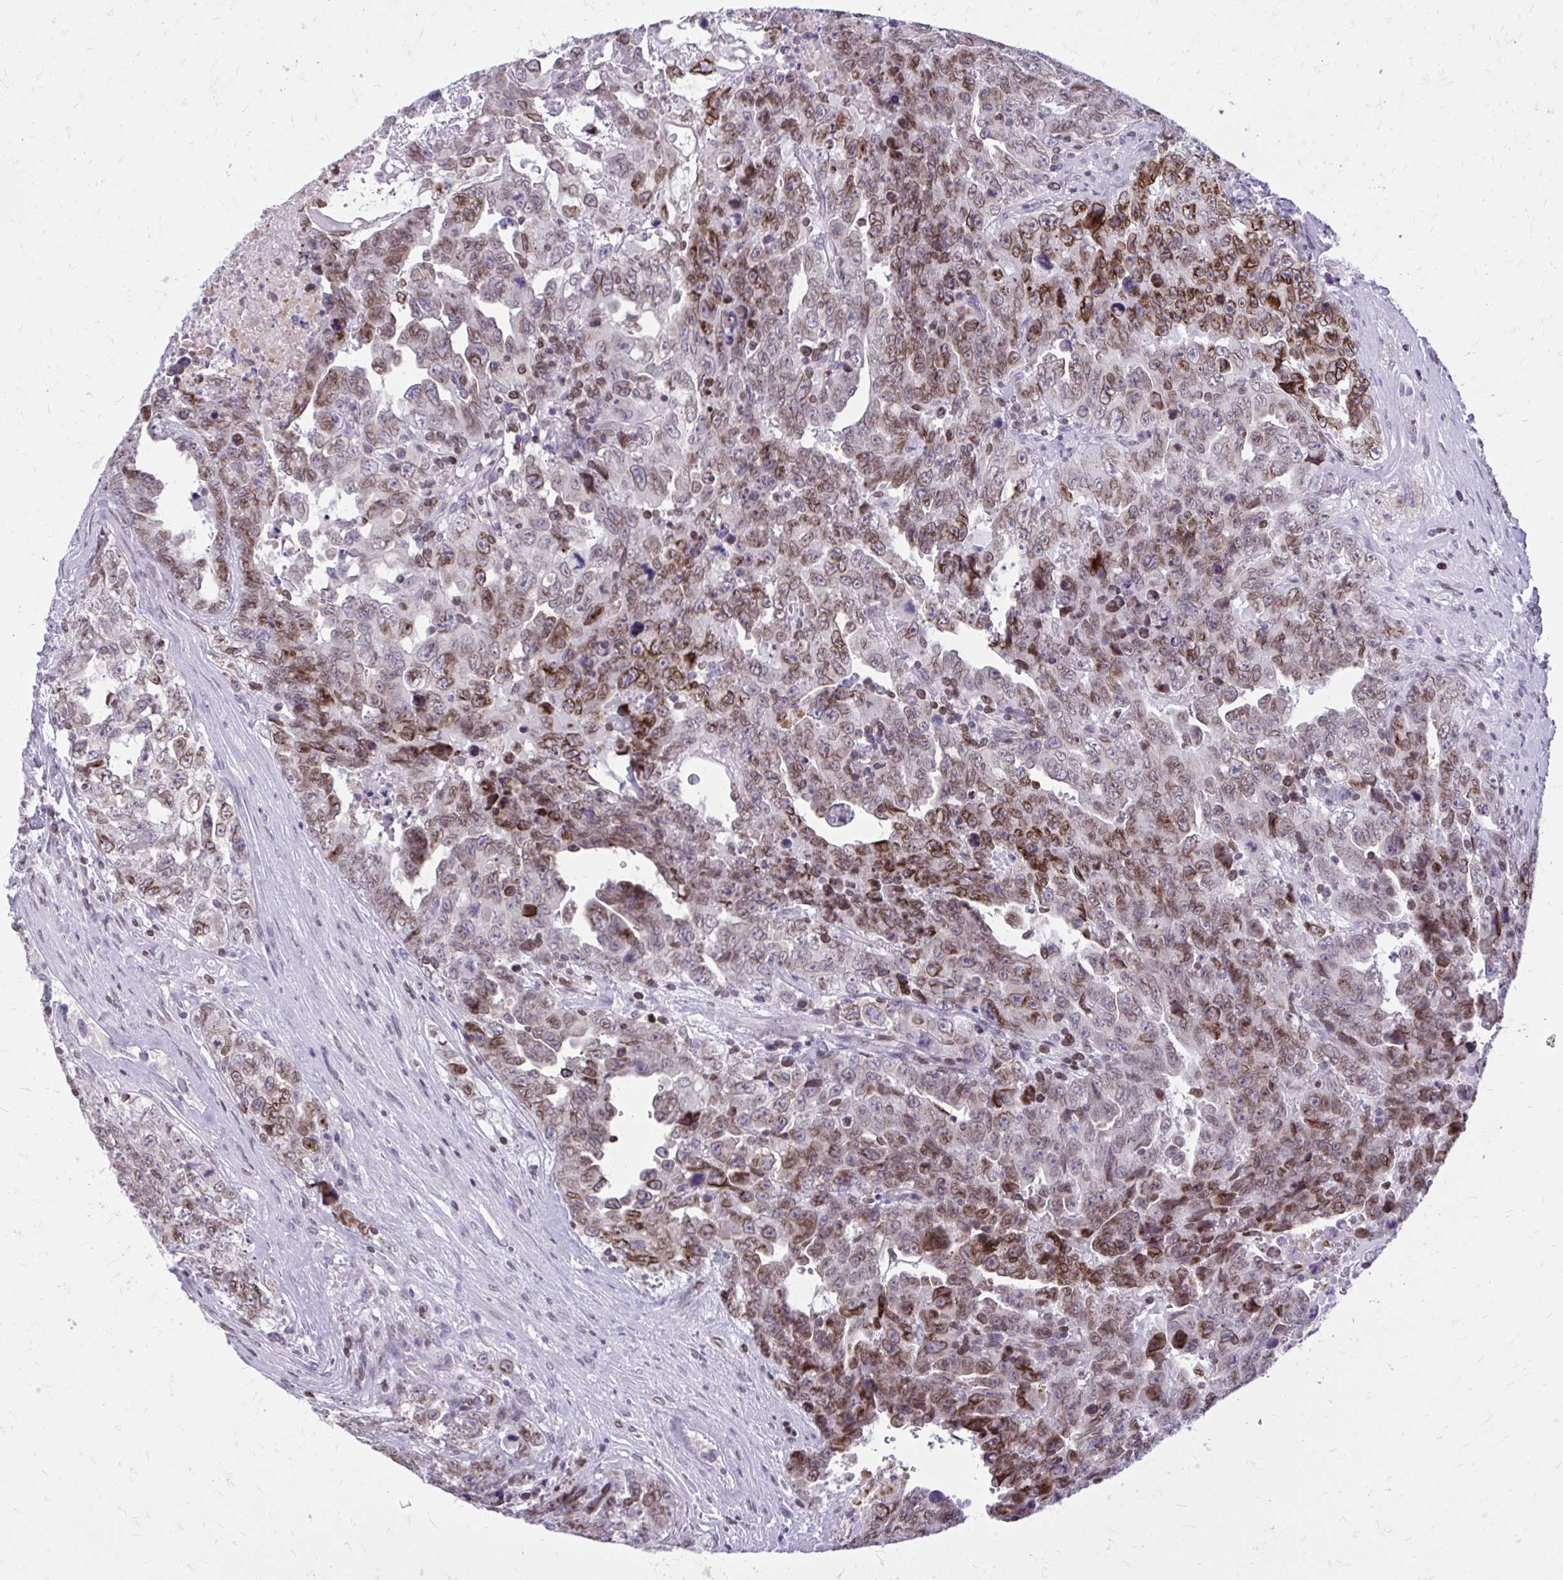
{"staining": {"intensity": "moderate", "quantity": ">75%", "location": "cytoplasmic/membranous,nuclear"}, "tissue": "testis cancer", "cell_type": "Tumor cells", "image_type": "cancer", "snomed": [{"axis": "morphology", "description": "Carcinoma, Embryonal, NOS"}, {"axis": "topography", "description": "Testis"}], "caption": "Testis cancer stained with immunohistochemistry reveals moderate cytoplasmic/membranous and nuclear positivity in approximately >75% of tumor cells. The protein of interest is stained brown, and the nuclei are stained in blue (DAB IHC with brightfield microscopy, high magnification).", "gene": "RPS6KA2", "patient": {"sex": "male", "age": 24}}